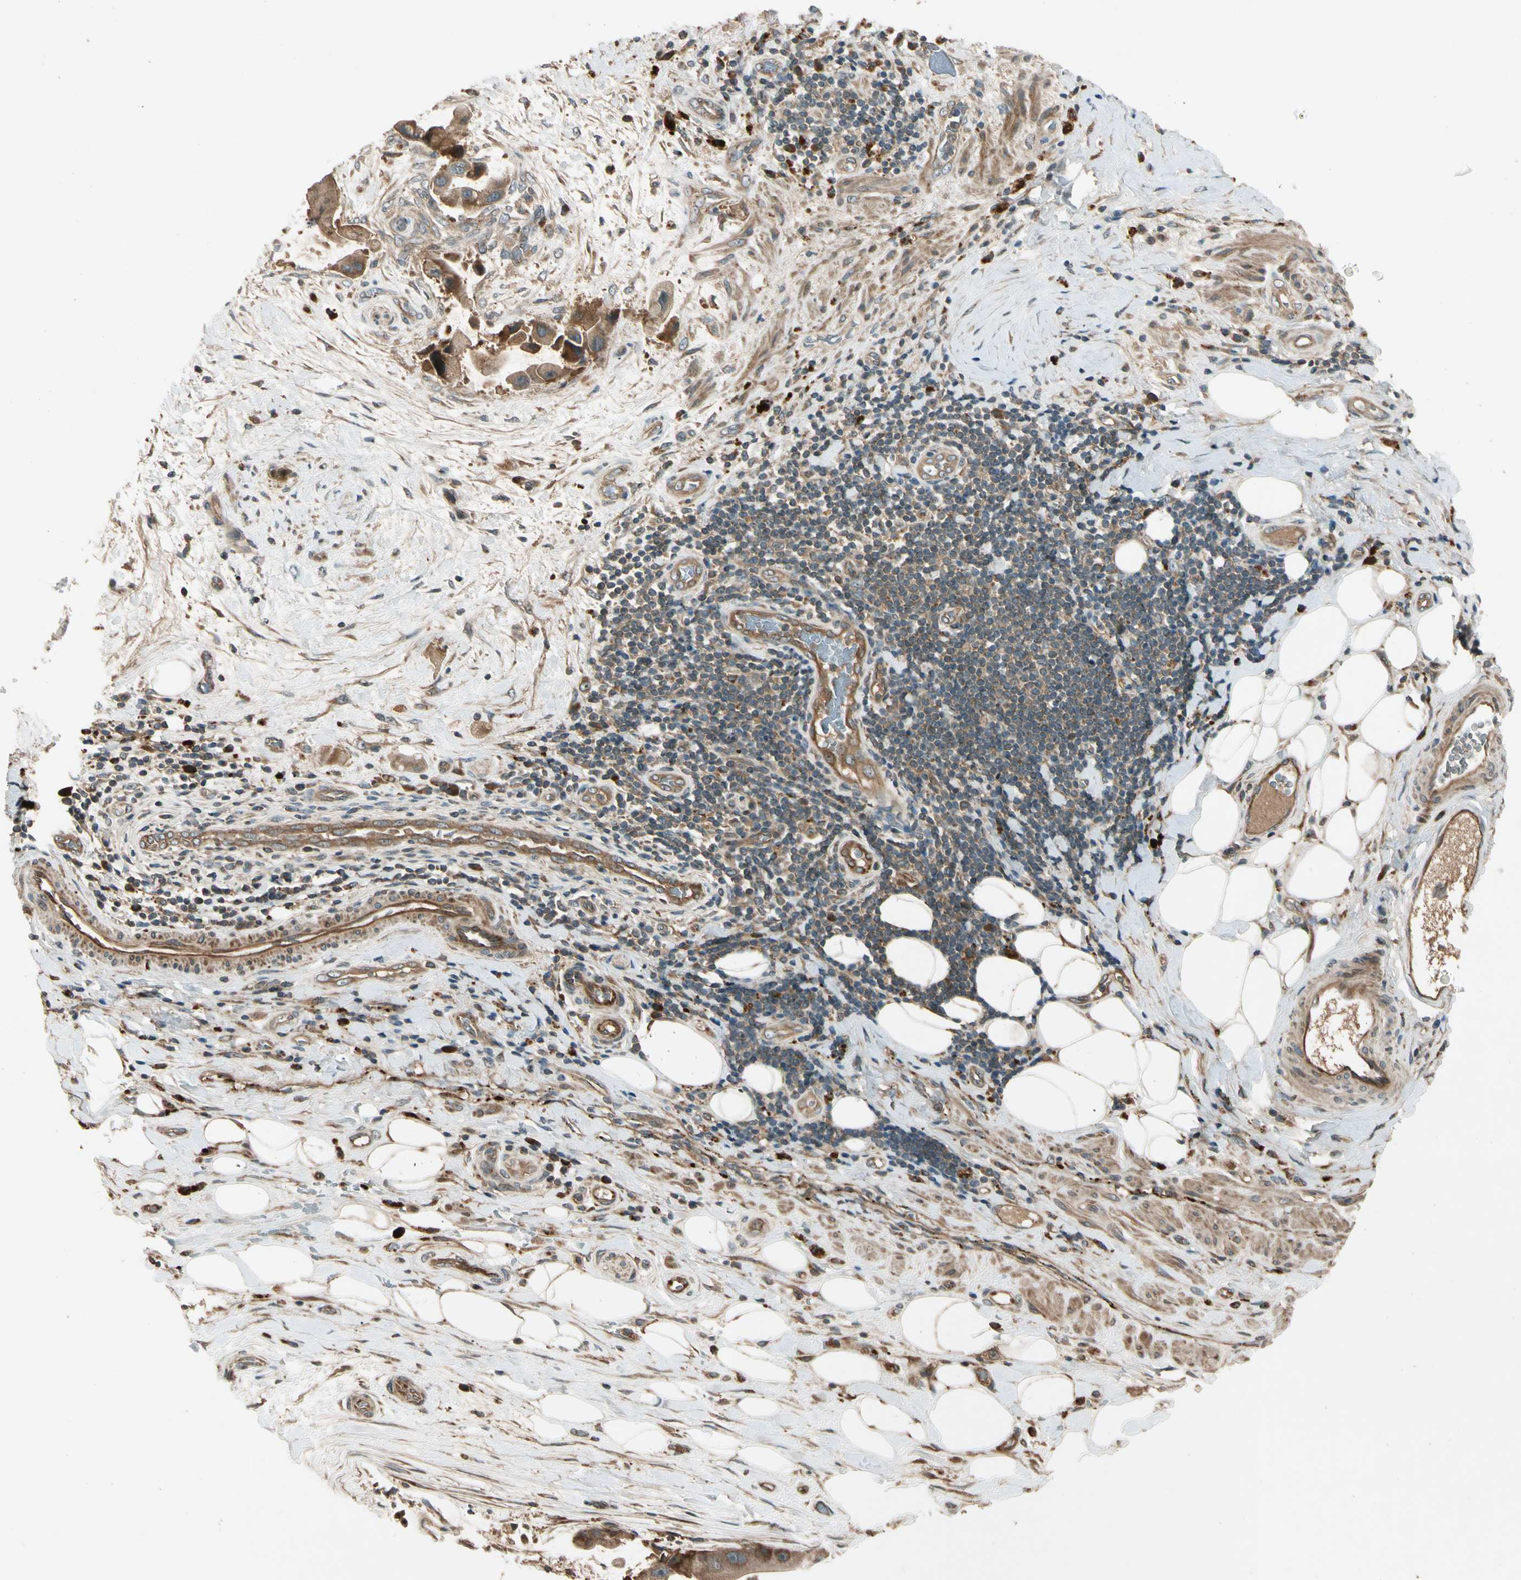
{"staining": {"intensity": "moderate", "quantity": ">75%", "location": "cytoplasmic/membranous"}, "tissue": "liver cancer", "cell_type": "Tumor cells", "image_type": "cancer", "snomed": [{"axis": "morphology", "description": "Normal tissue, NOS"}, {"axis": "morphology", "description": "Cholangiocarcinoma"}, {"axis": "topography", "description": "Liver"}, {"axis": "topography", "description": "Peripheral nerve tissue"}], "caption": "Liver cancer was stained to show a protein in brown. There is medium levels of moderate cytoplasmic/membranous staining in about >75% of tumor cells. The staining was performed using DAB (3,3'-diaminobenzidine) to visualize the protein expression in brown, while the nuclei were stained in blue with hematoxylin (Magnification: 20x).", "gene": "ACVR1C", "patient": {"sex": "male", "age": 50}}